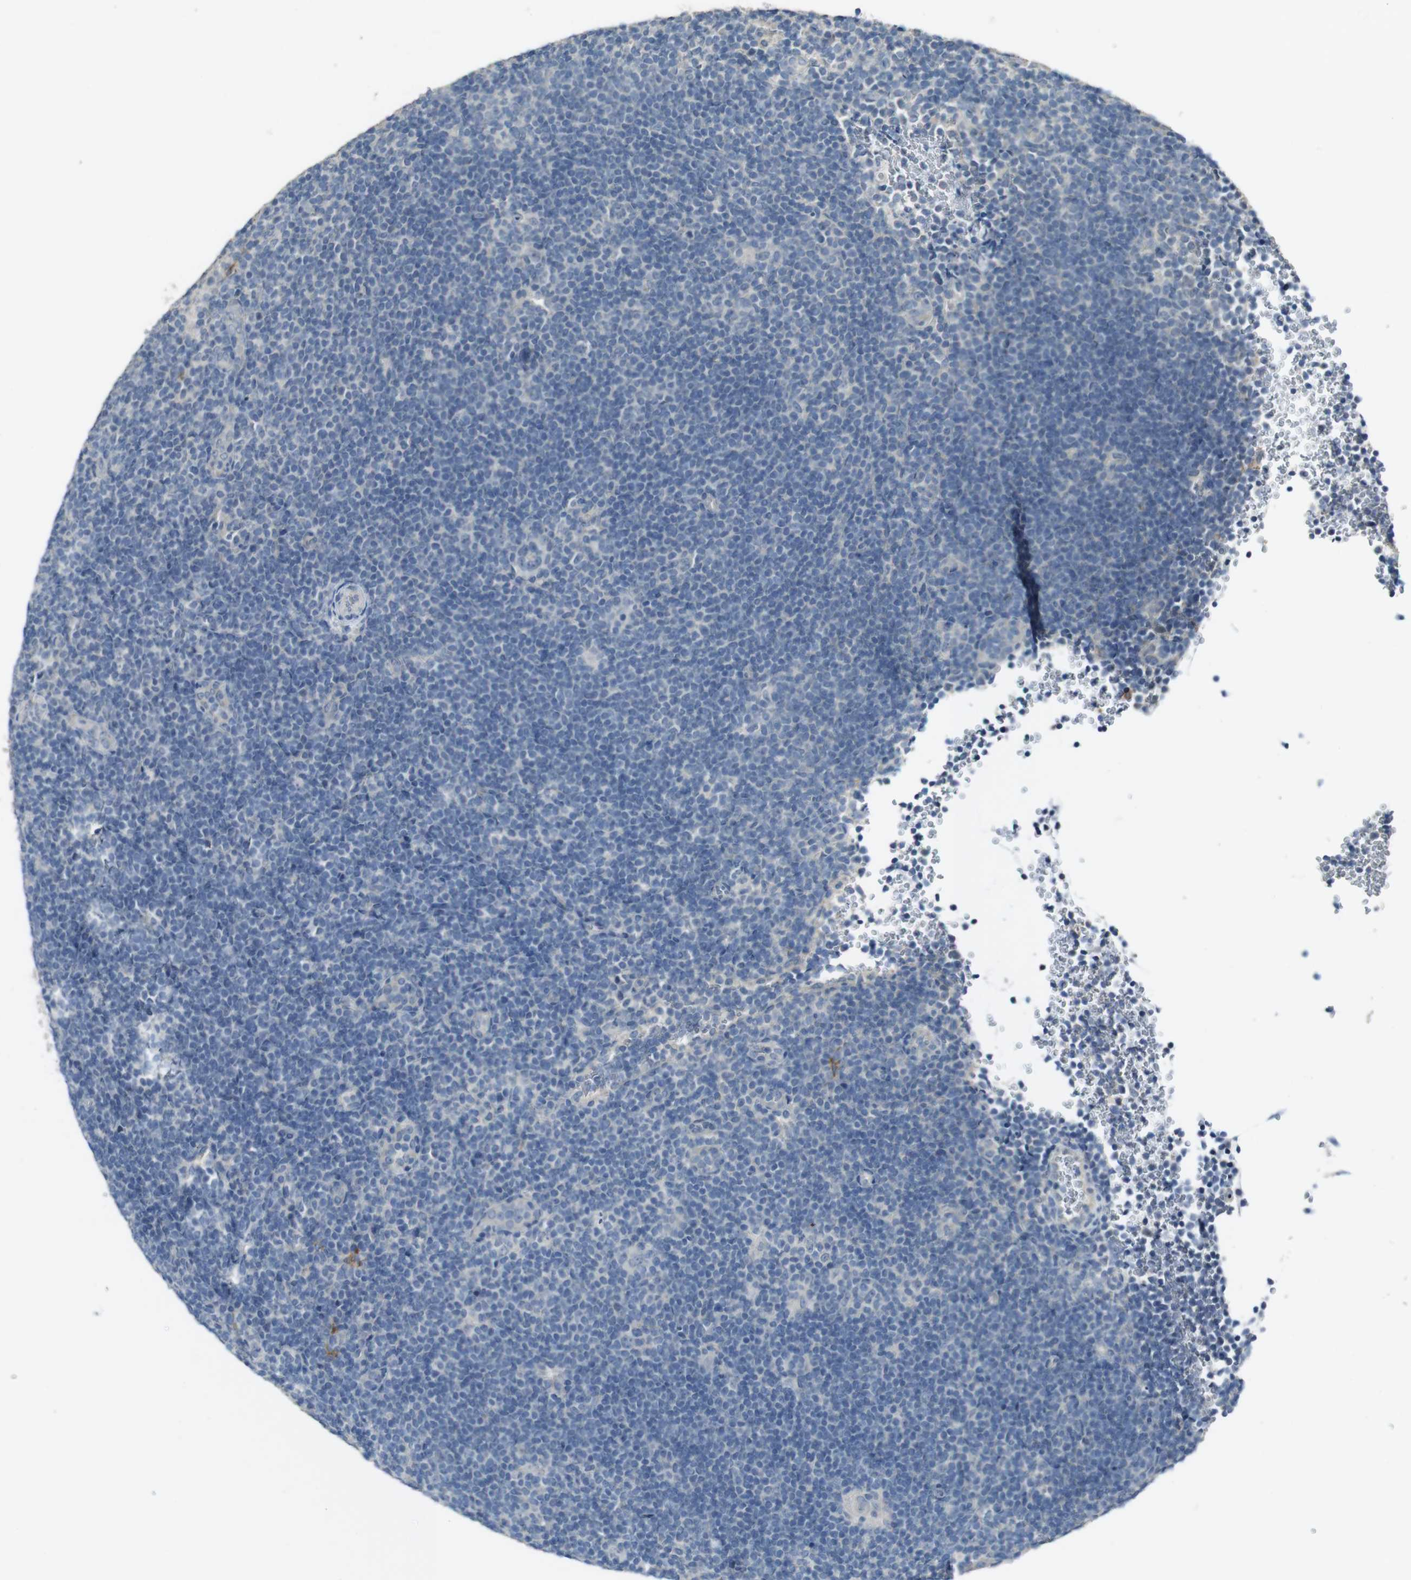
{"staining": {"intensity": "negative", "quantity": "none", "location": "none"}, "tissue": "lymphoma", "cell_type": "Tumor cells", "image_type": "cancer", "snomed": [{"axis": "morphology", "description": "Hodgkin's disease, NOS"}, {"axis": "topography", "description": "Lymph node"}], "caption": "IHC histopathology image of neoplastic tissue: Hodgkin's disease stained with DAB exhibits no significant protein expression in tumor cells.", "gene": "ENTPD7", "patient": {"sex": "female", "age": 57}}